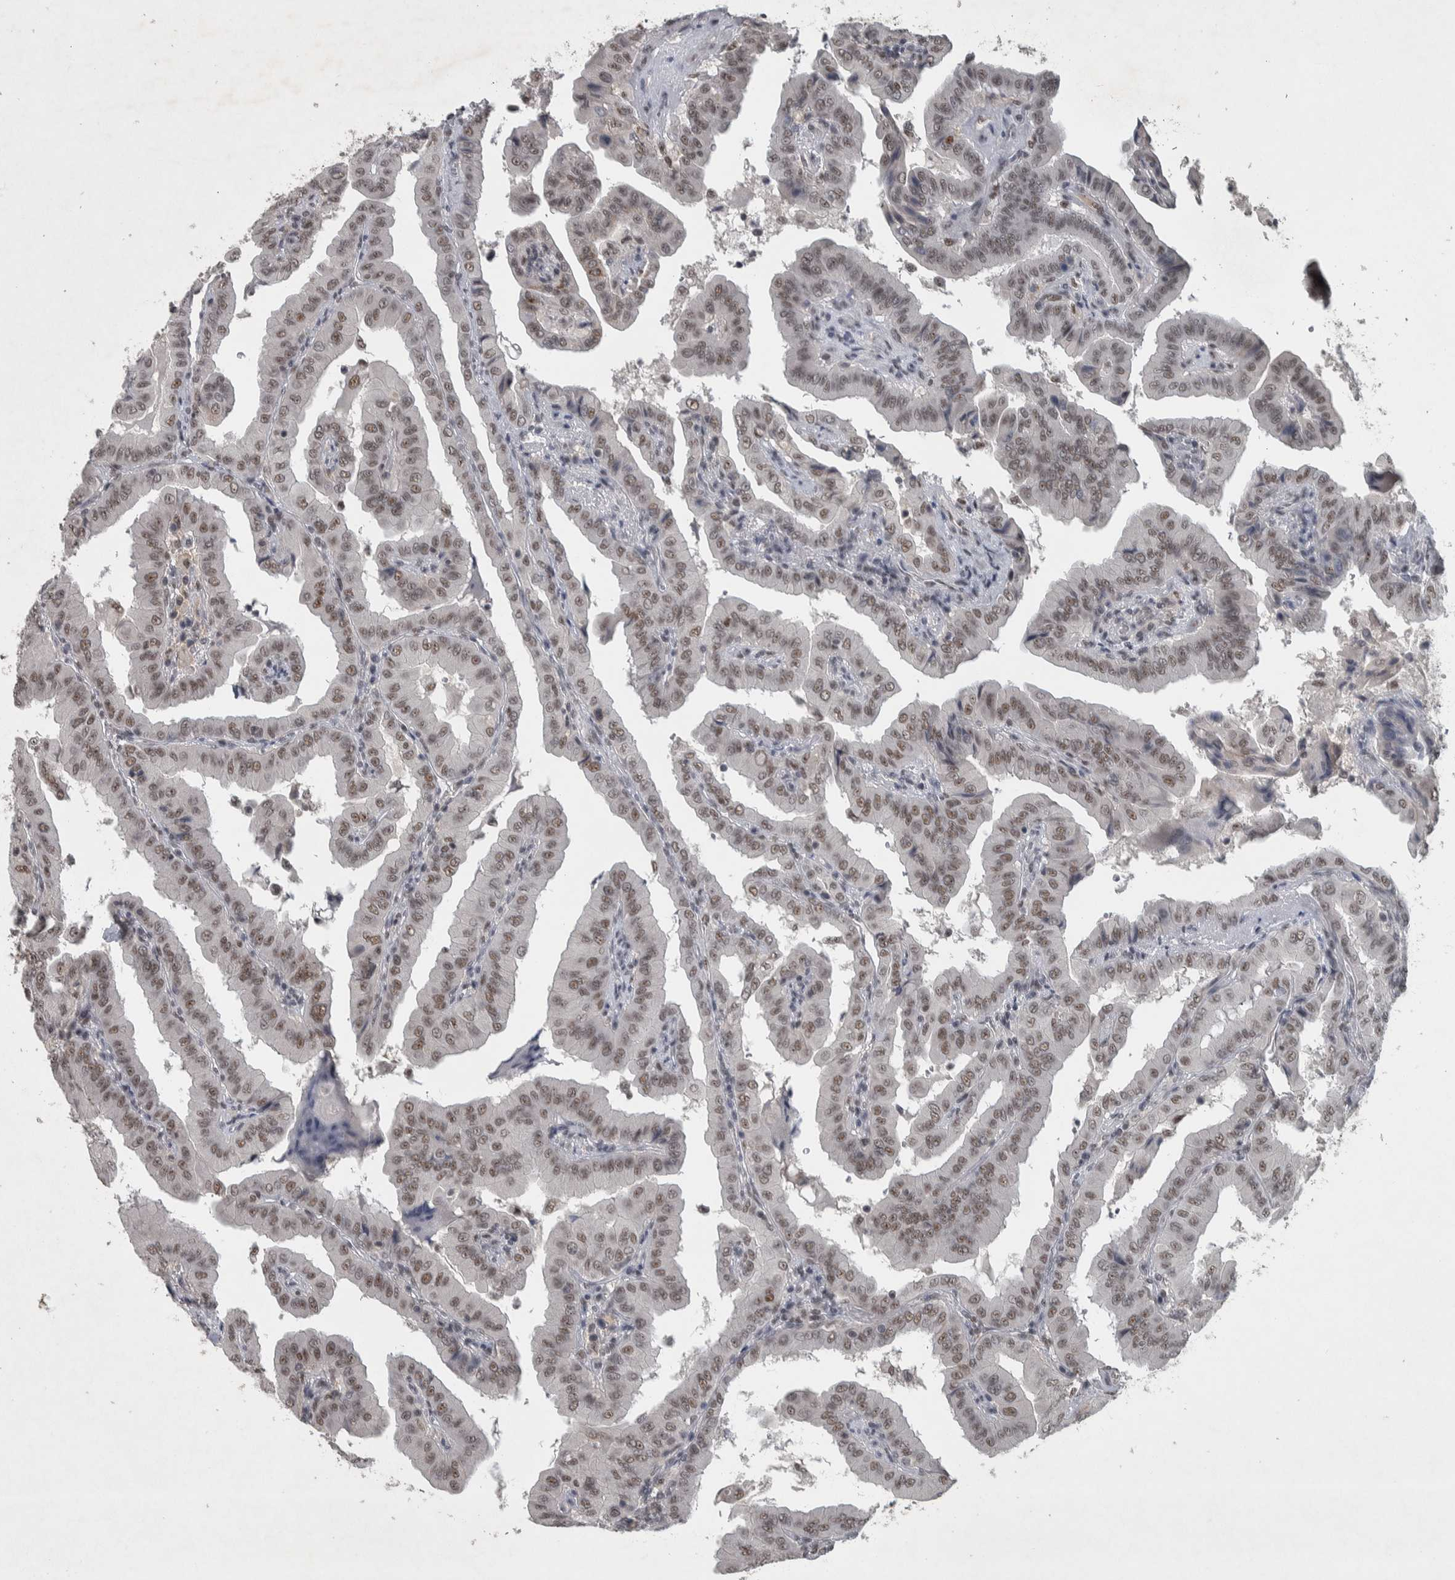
{"staining": {"intensity": "weak", "quantity": ">75%", "location": "nuclear"}, "tissue": "thyroid cancer", "cell_type": "Tumor cells", "image_type": "cancer", "snomed": [{"axis": "morphology", "description": "Papillary adenocarcinoma, NOS"}, {"axis": "topography", "description": "Thyroid gland"}], "caption": "Immunohistochemical staining of human thyroid cancer (papillary adenocarcinoma) reveals weak nuclear protein positivity in approximately >75% of tumor cells. (brown staining indicates protein expression, while blue staining denotes nuclei).", "gene": "DDX42", "patient": {"sex": "male", "age": 33}}